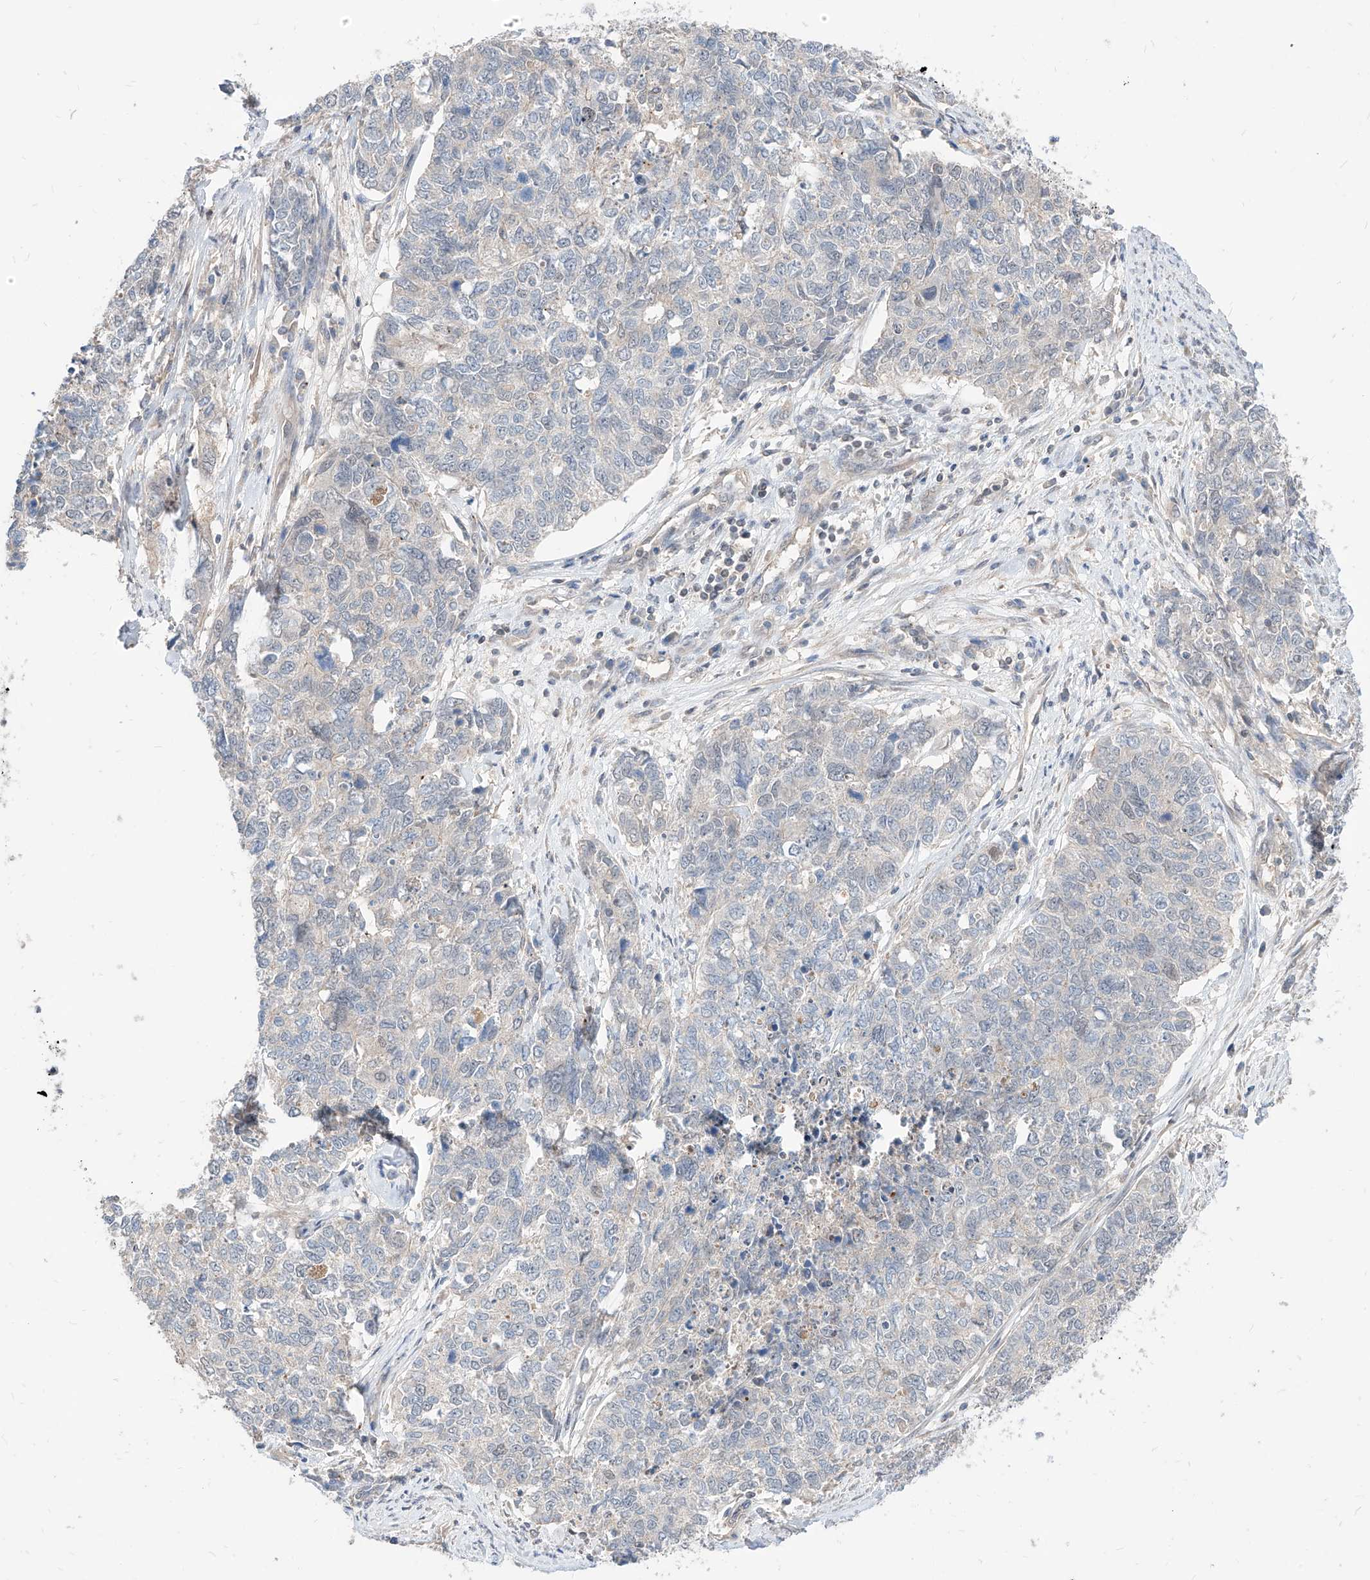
{"staining": {"intensity": "negative", "quantity": "none", "location": "none"}, "tissue": "cervical cancer", "cell_type": "Tumor cells", "image_type": "cancer", "snomed": [{"axis": "morphology", "description": "Squamous cell carcinoma, NOS"}, {"axis": "topography", "description": "Cervix"}], "caption": "This image is of squamous cell carcinoma (cervical) stained with IHC to label a protein in brown with the nuclei are counter-stained blue. There is no expression in tumor cells. (DAB (3,3'-diaminobenzidine) IHC, high magnification).", "gene": "TSNAX", "patient": {"sex": "female", "age": 63}}